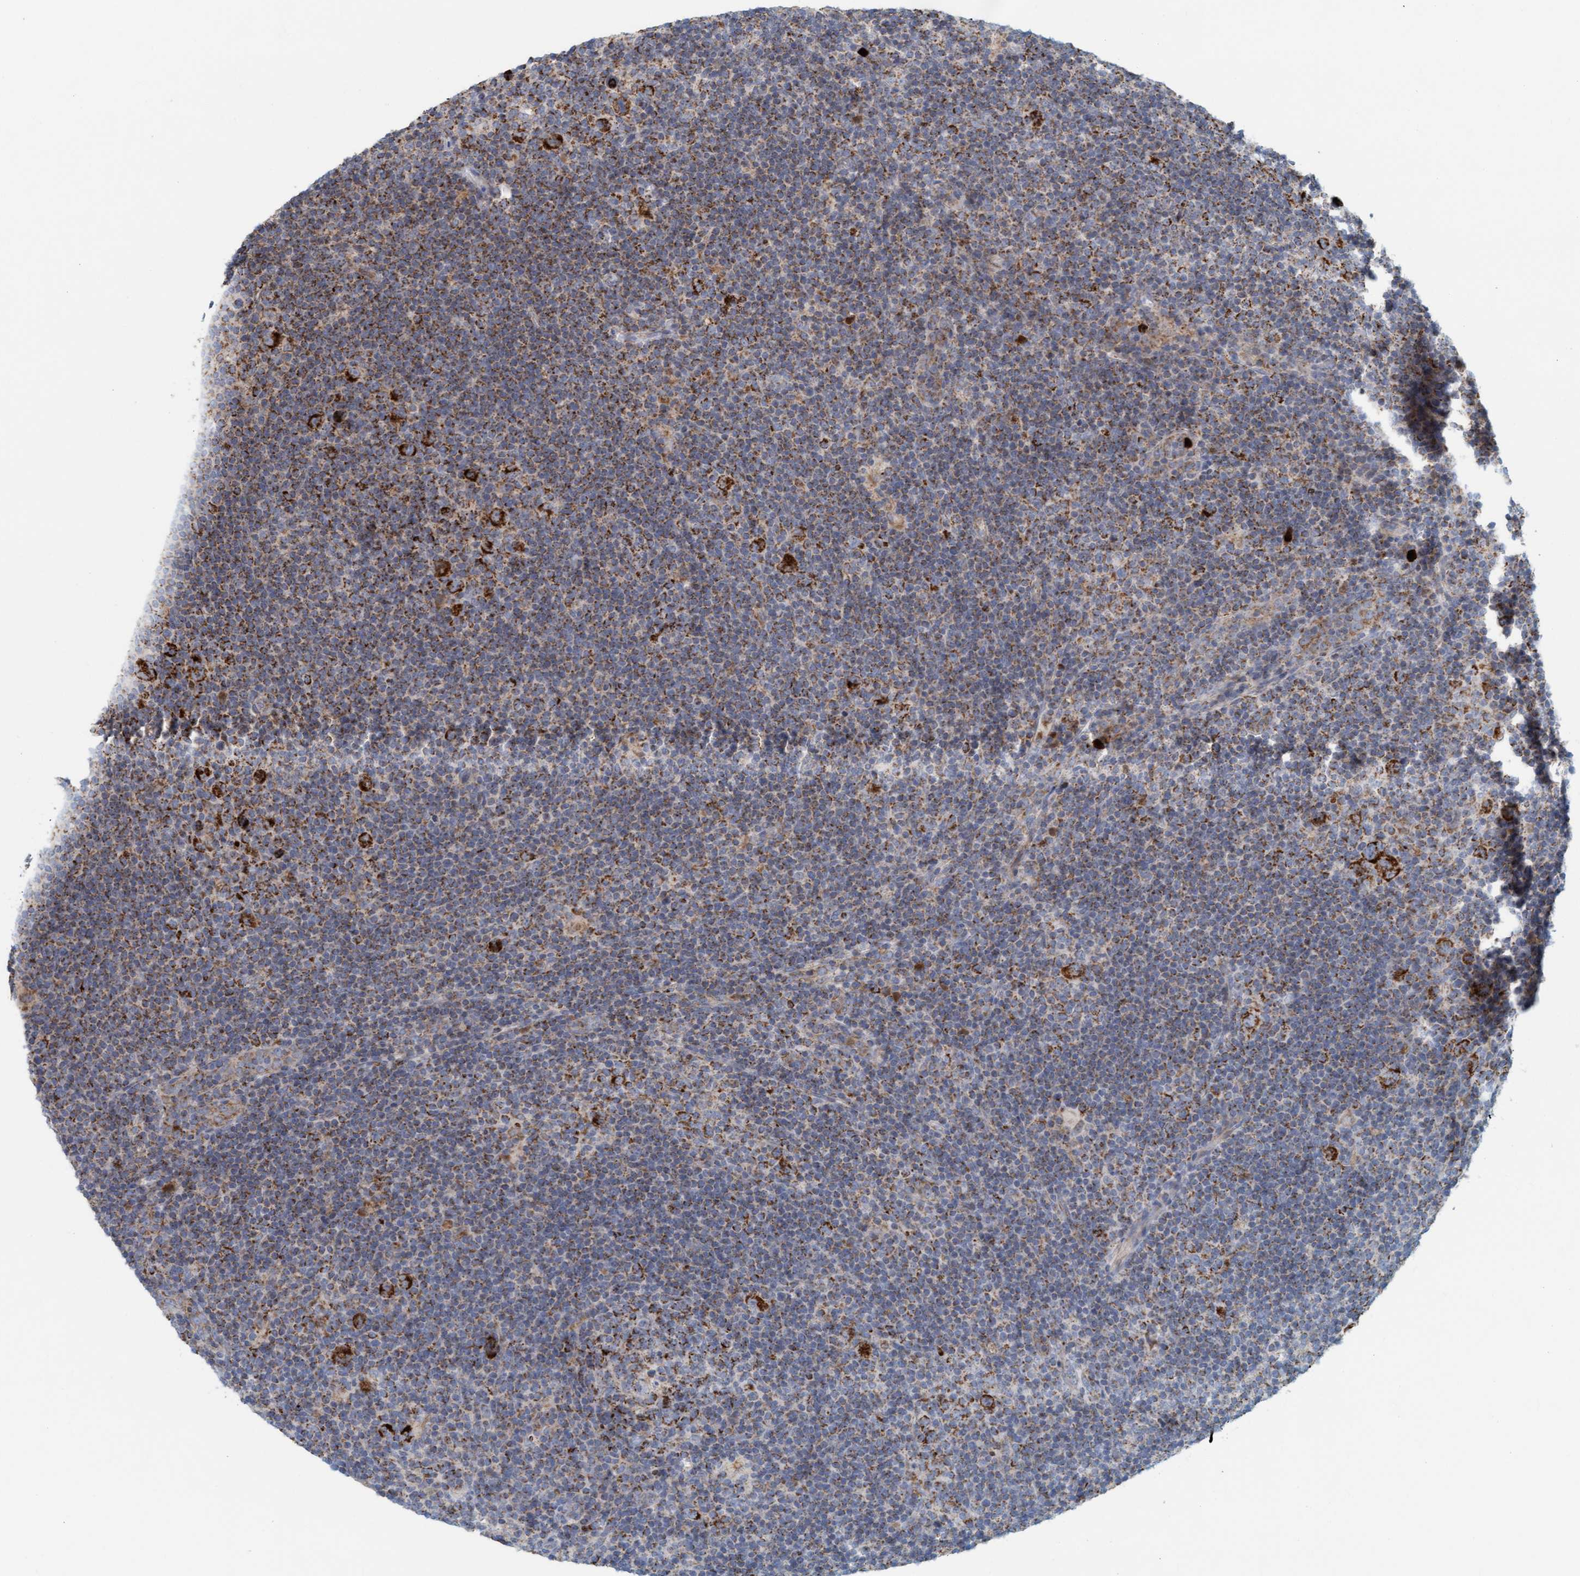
{"staining": {"intensity": "strong", "quantity": "25%-75%", "location": "cytoplasmic/membranous"}, "tissue": "lymphoma", "cell_type": "Tumor cells", "image_type": "cancer", "snomed": [{"axis": "morphology", "description": "Hodgkin's disease, NOS"}, {"axis": "topography", "description": "Lymph node"}], "caption": "Strong cytoplasmic/membranous expression for a protein is seen in approximately 25%-75% of tumor cells of Hodgkin's disease using immunohistochemistry (IHC).", "gene": "B9D1", "patient": {"sex": "female", "age": 57}}